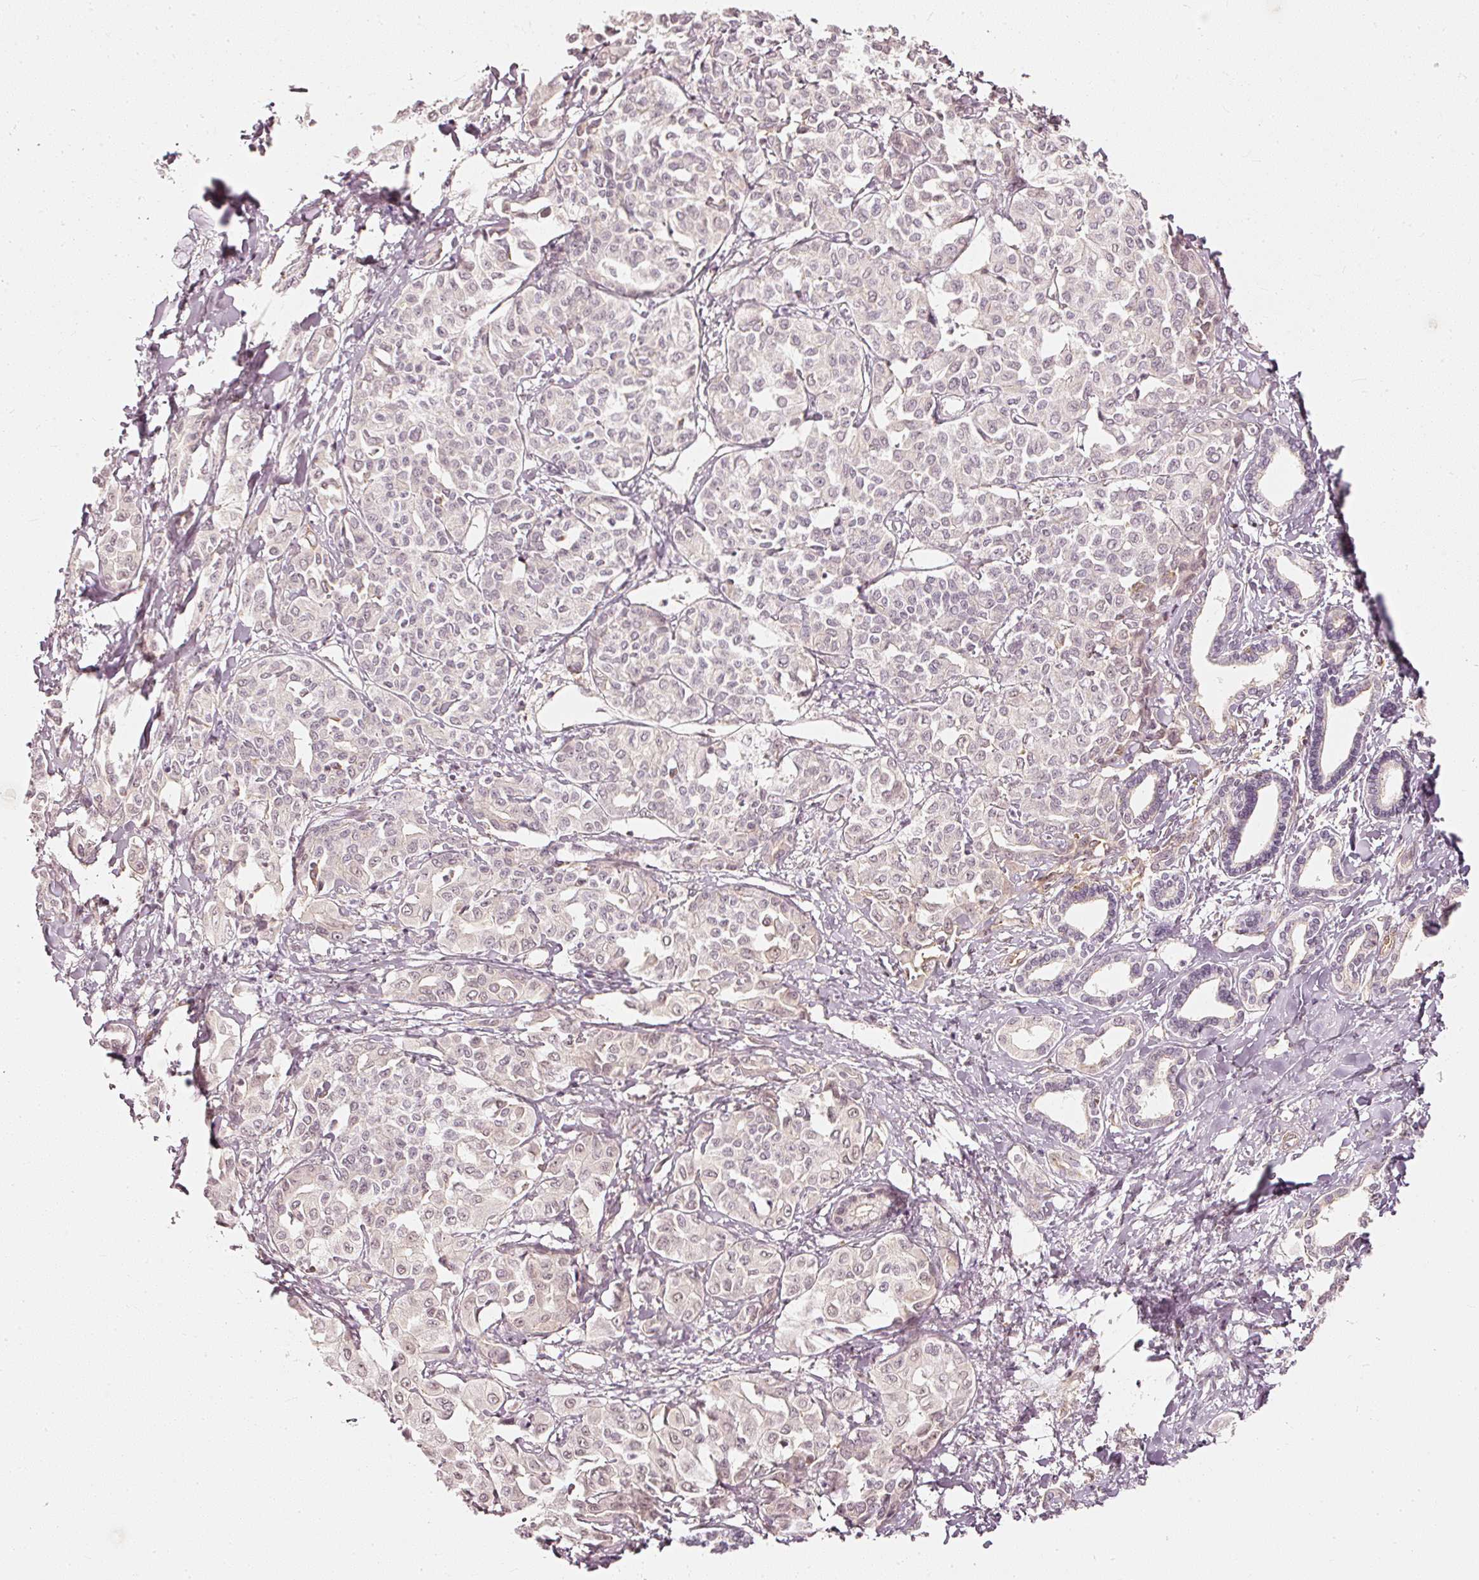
{"staining": {"intensity": "negative", "quantity": "none", "location": "none"}, "tissue": "liver cancer", "cell_type": "Tumor cells", "image_type": "cancer", "snomed": [{"axis": "morphology", "description": "Cholangiocarcinoma"}, {"axis": "topography", "description": "Liver"}], "caption": "Tumor cells are negative for brown protein staining in liver cancer.", "gene": "DRD2", "patient": {"sex": "female", "age": 77}}